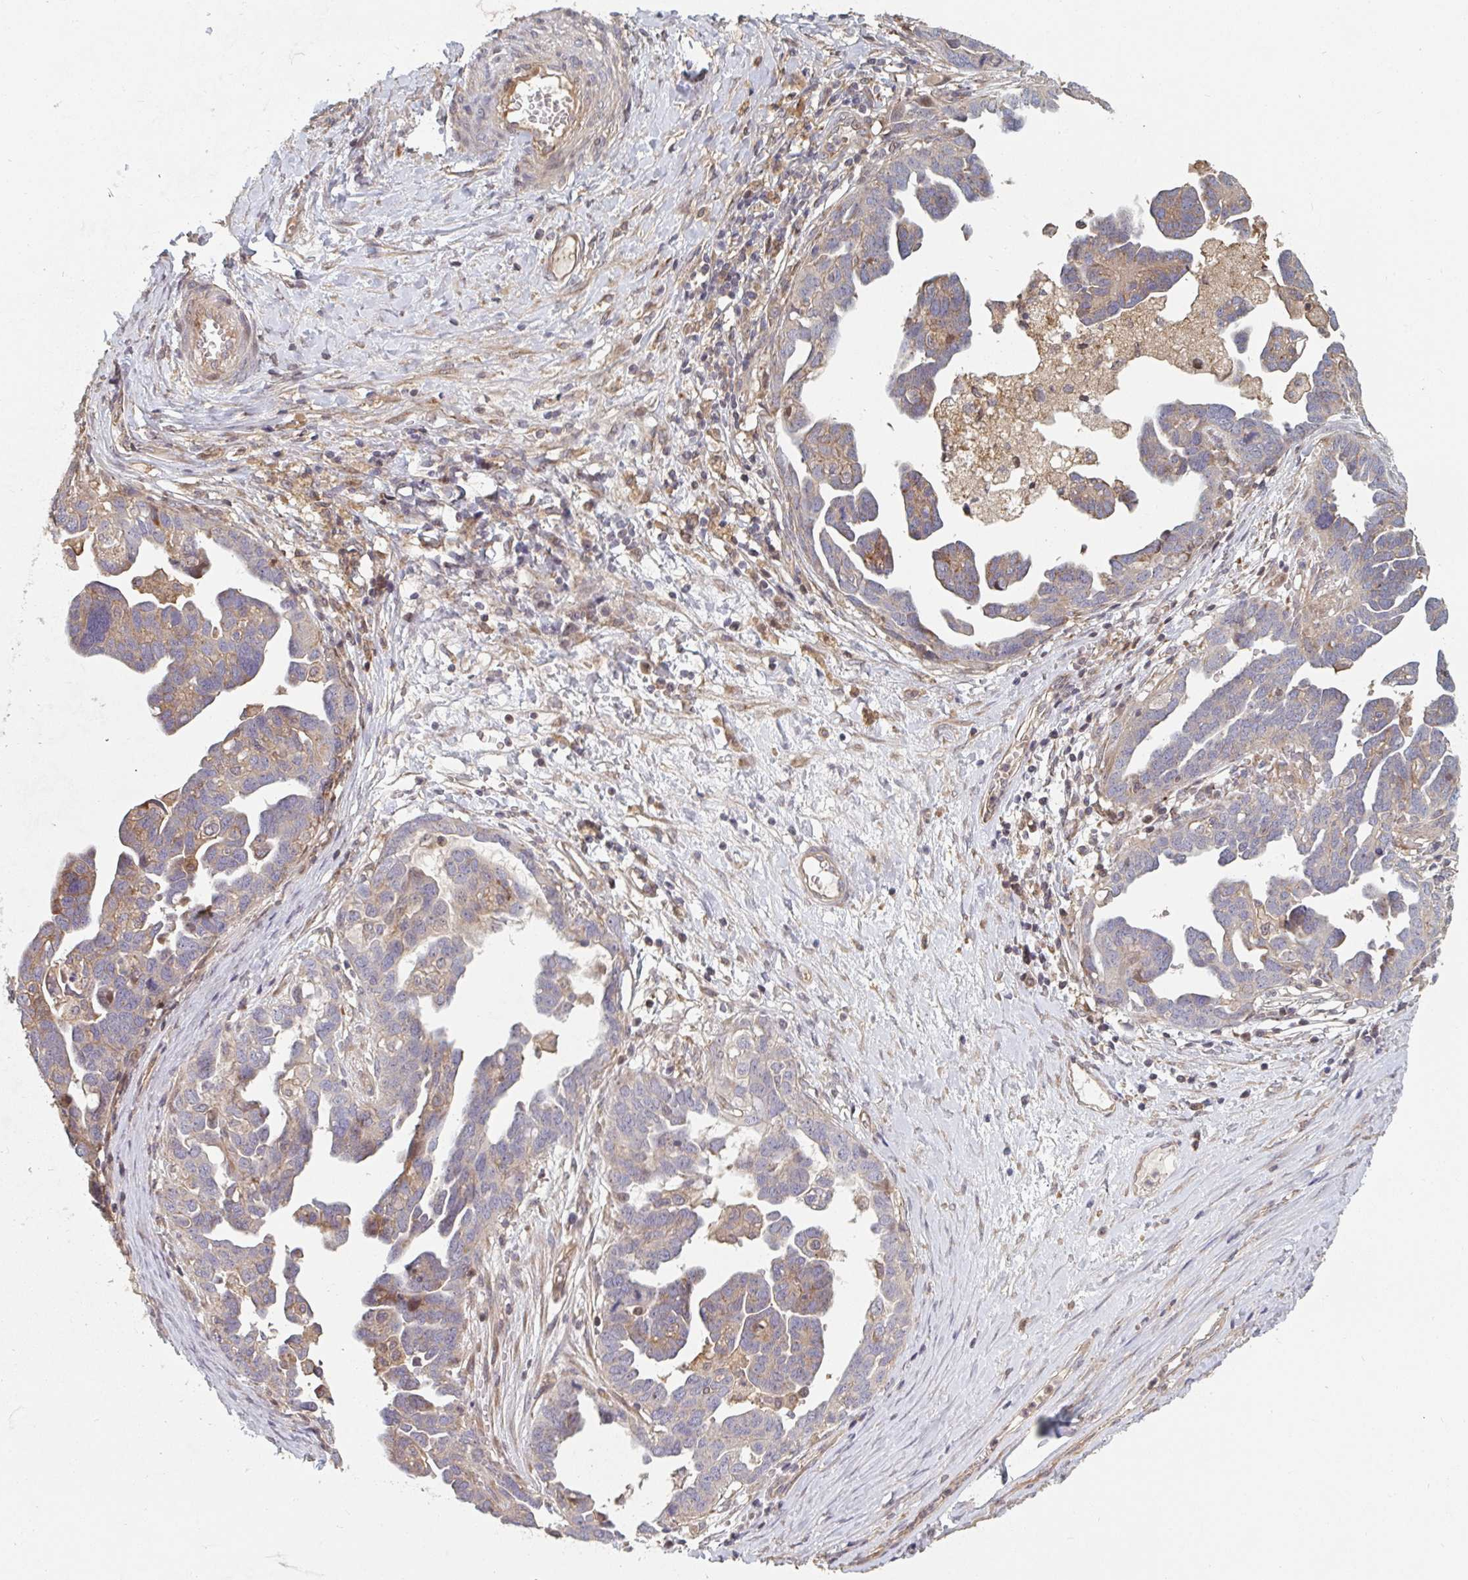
{"staining": {"intensity": "weak", "quantity": "25%-75%", "location": "cytoplasmic/membranous"}, "tissue": "ovarian cancer", "cell_type": "Tumor cells", "image_type": "cancer", "snomed": [{"axis": "morphology", "description": "Cystadenocarcinoma, serous, NOS"}, {"axis": "topography", "description": "Ovary"}], "caption": "The histopathology image demonstrates immunohistochemical staining of ovarian cancer. There is weak cytoplasmic/membranous expression is seen in approximately 25%-75% of tumor cells.", "gene": "PTEN", "patient": {"sex": "female", "age": 54}}